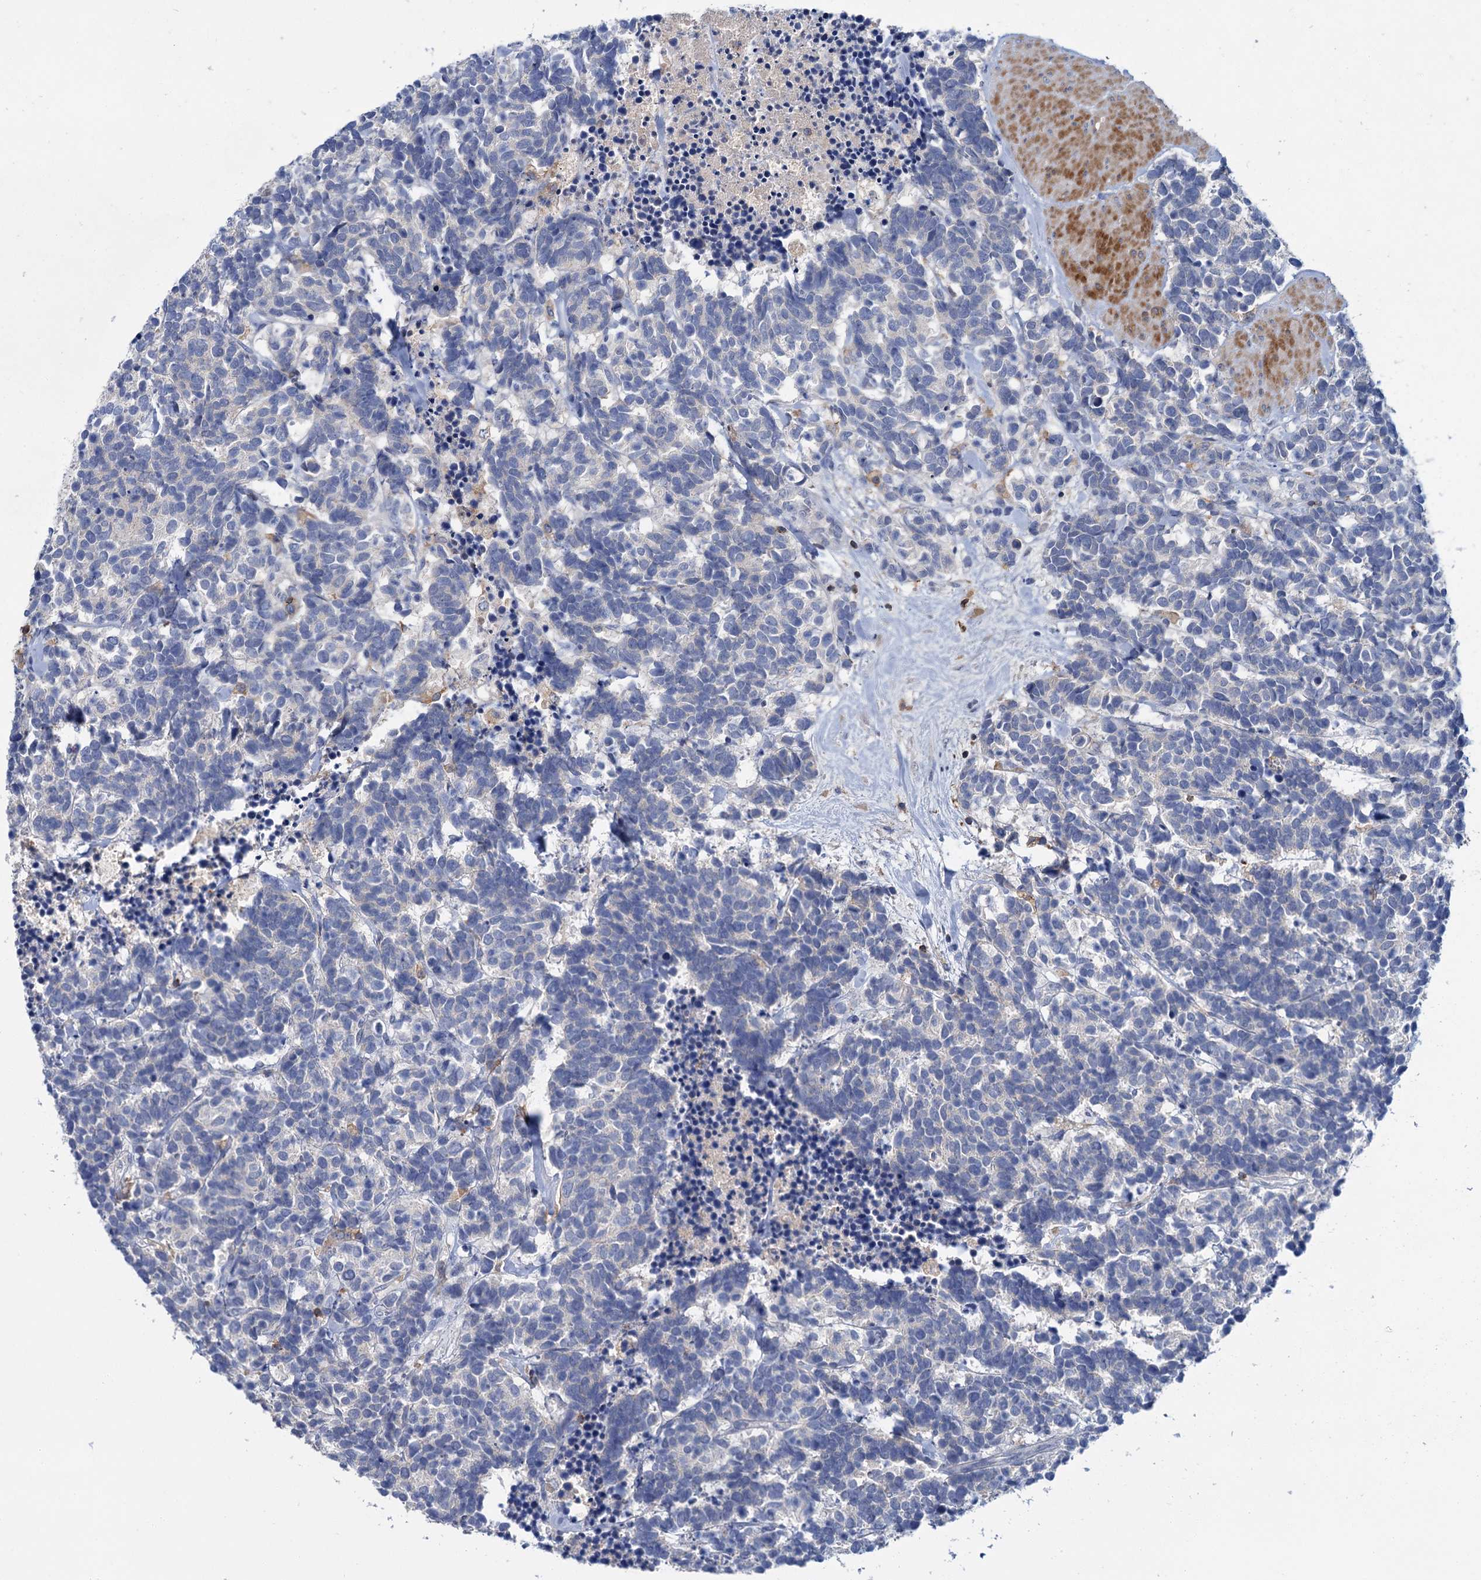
{"staining": {"intensity": "negative", "quantity": "none", "location": "none"}, "tissue": "carcinoid", "cell_type": "Tumor cells", "image_type": "cancer", "snomed": [{"axis": "morphology", "description": "Carcinoma, NOS"}, {"axis": "morphology", "description": "Carcinoid, malignant, NOS"}, {"axis": "topography", "description": "Urinary bladder"}], "caption": "A histopathology image of human malignant carcinoid is negative for staining in tumor cells.", "gene": "FGFR2", "patient": {"sex": "male", "age": 57}}